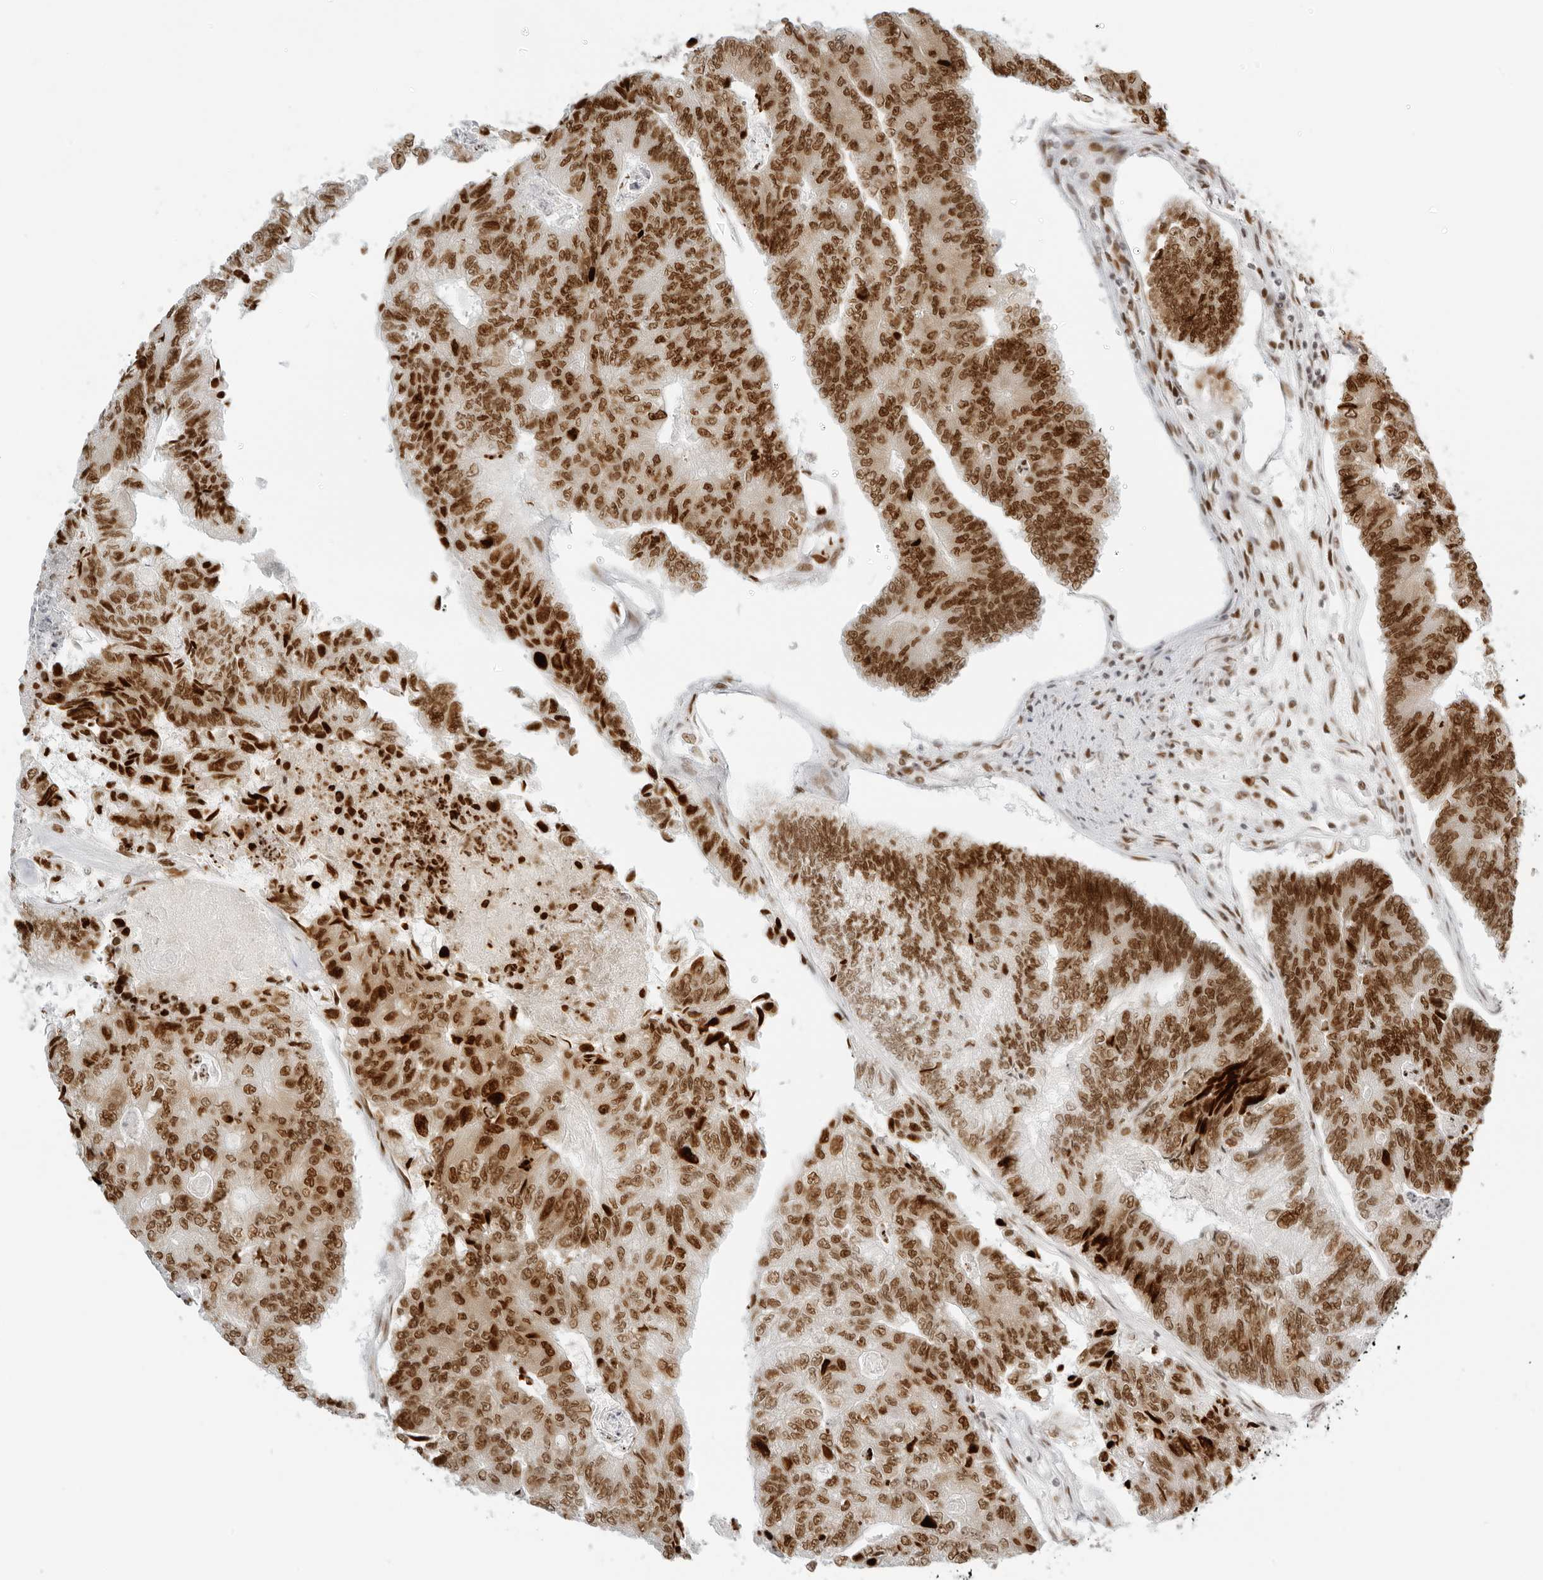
{"staining": {"intensity": "strong", "quantity": ">75%", "location": "nuclear"}, "tissue": "colorectal cancer", "cell_type": "Tumor cells", "image_type": "cancer", "snomed": [{"axis": "morphology", "description": "Adenocarcinoma, NOS"}, {"axis": "topography", "description": "Colon"}], "caption": "Colorectal cancer tissue shows strong nuclear positivity in about >75% of tumor cells (brown staining indicates protein expression, while blue staining denotes nuclei).", "gene": "RCC1", "patient": {"sex": "female", "age": 67}}